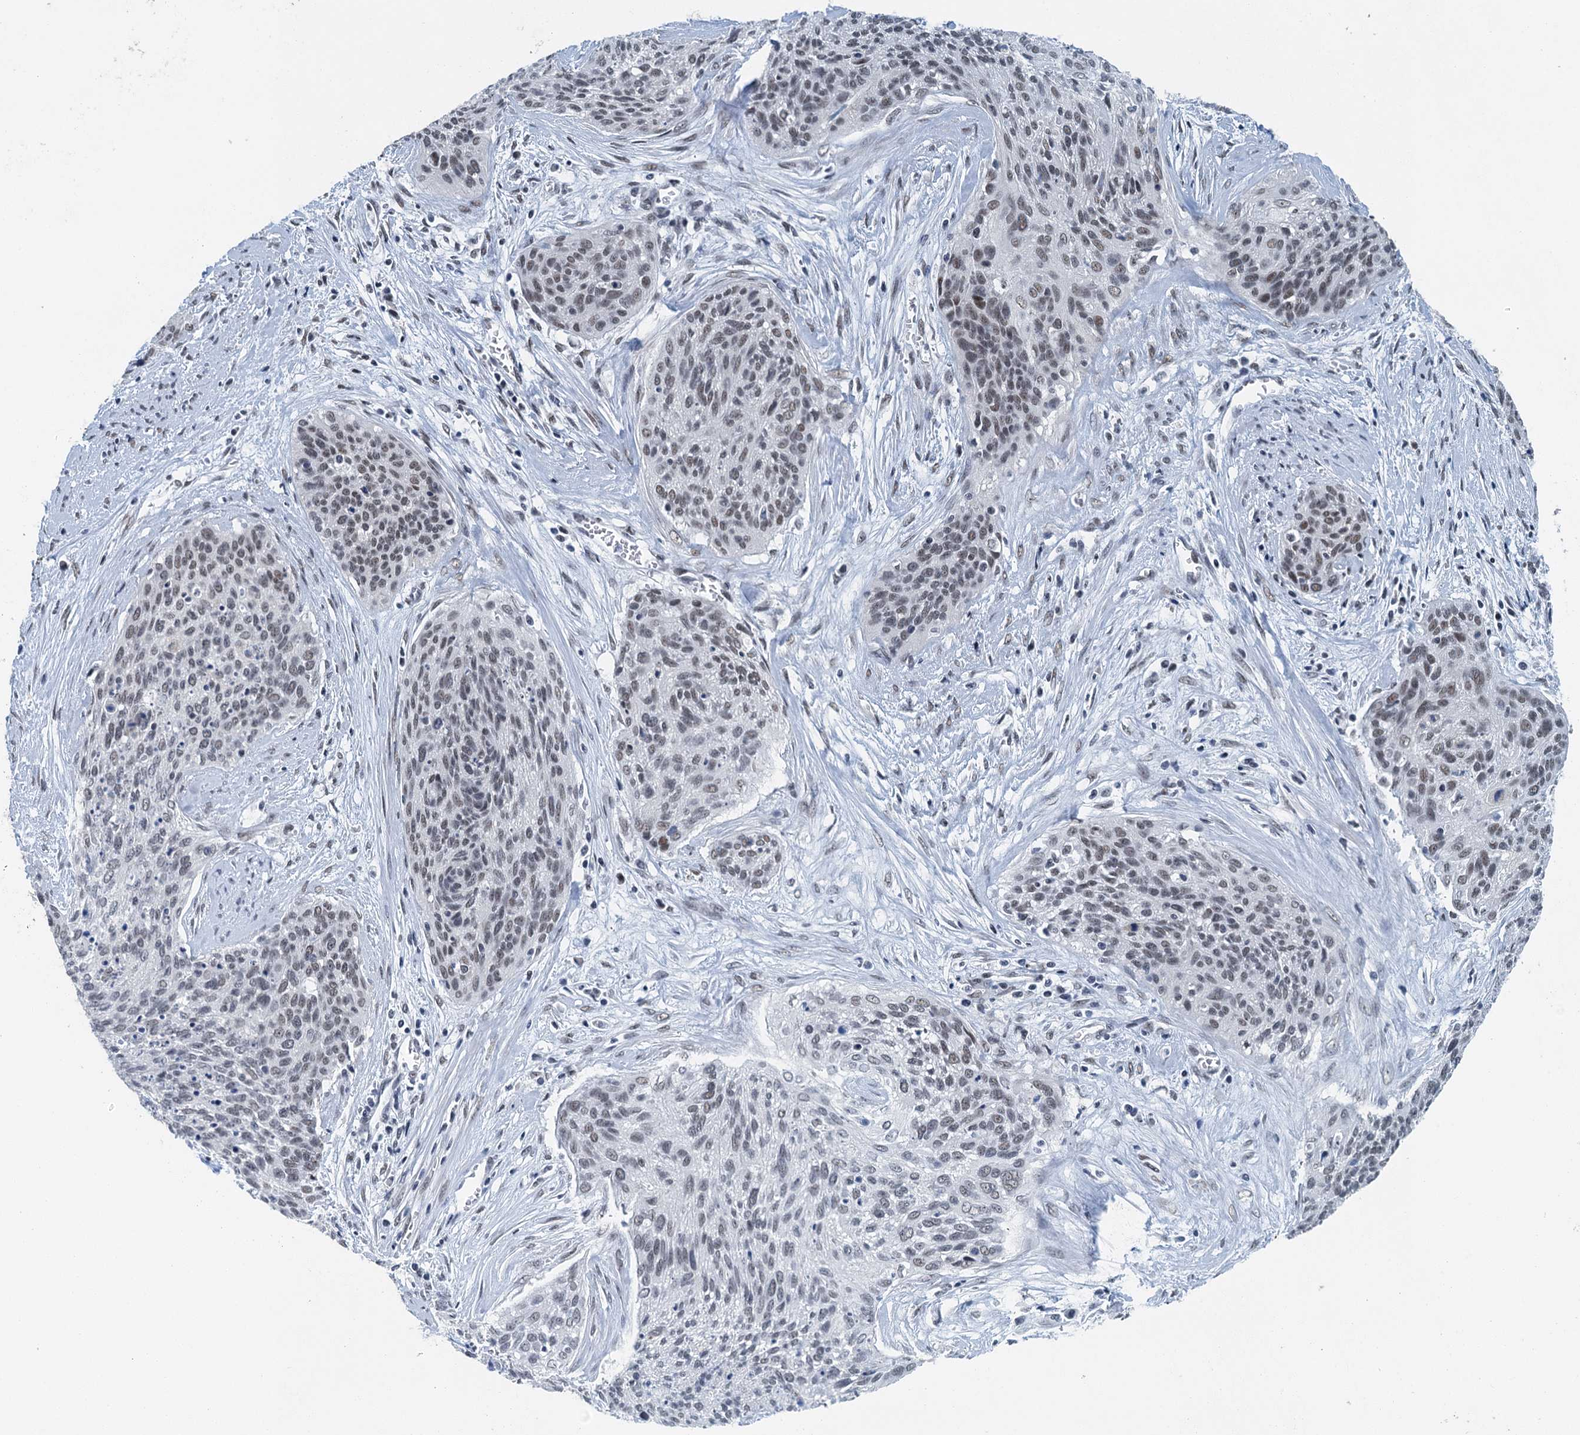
{"staining": {"intensity": "weak", "quantity": ">75%", "location": "nuclear"}, "tissue": "cervical cancer", "cell_type": "Tumor cells", "image_type": "cancer", "snomed": [{"axis": "morphology", "description": "Squamous cell carcinoma, NOS"}, {"axis": "topography", "description": "Cervix"}], "caption": "Immunohistochemistry (DAB) staining of human cervical cancer exhibits weak nuclear protein expression in about >75% of tumor cells.", "gene": "MTA3", "patient": {"sex": "female", "age": 55}}